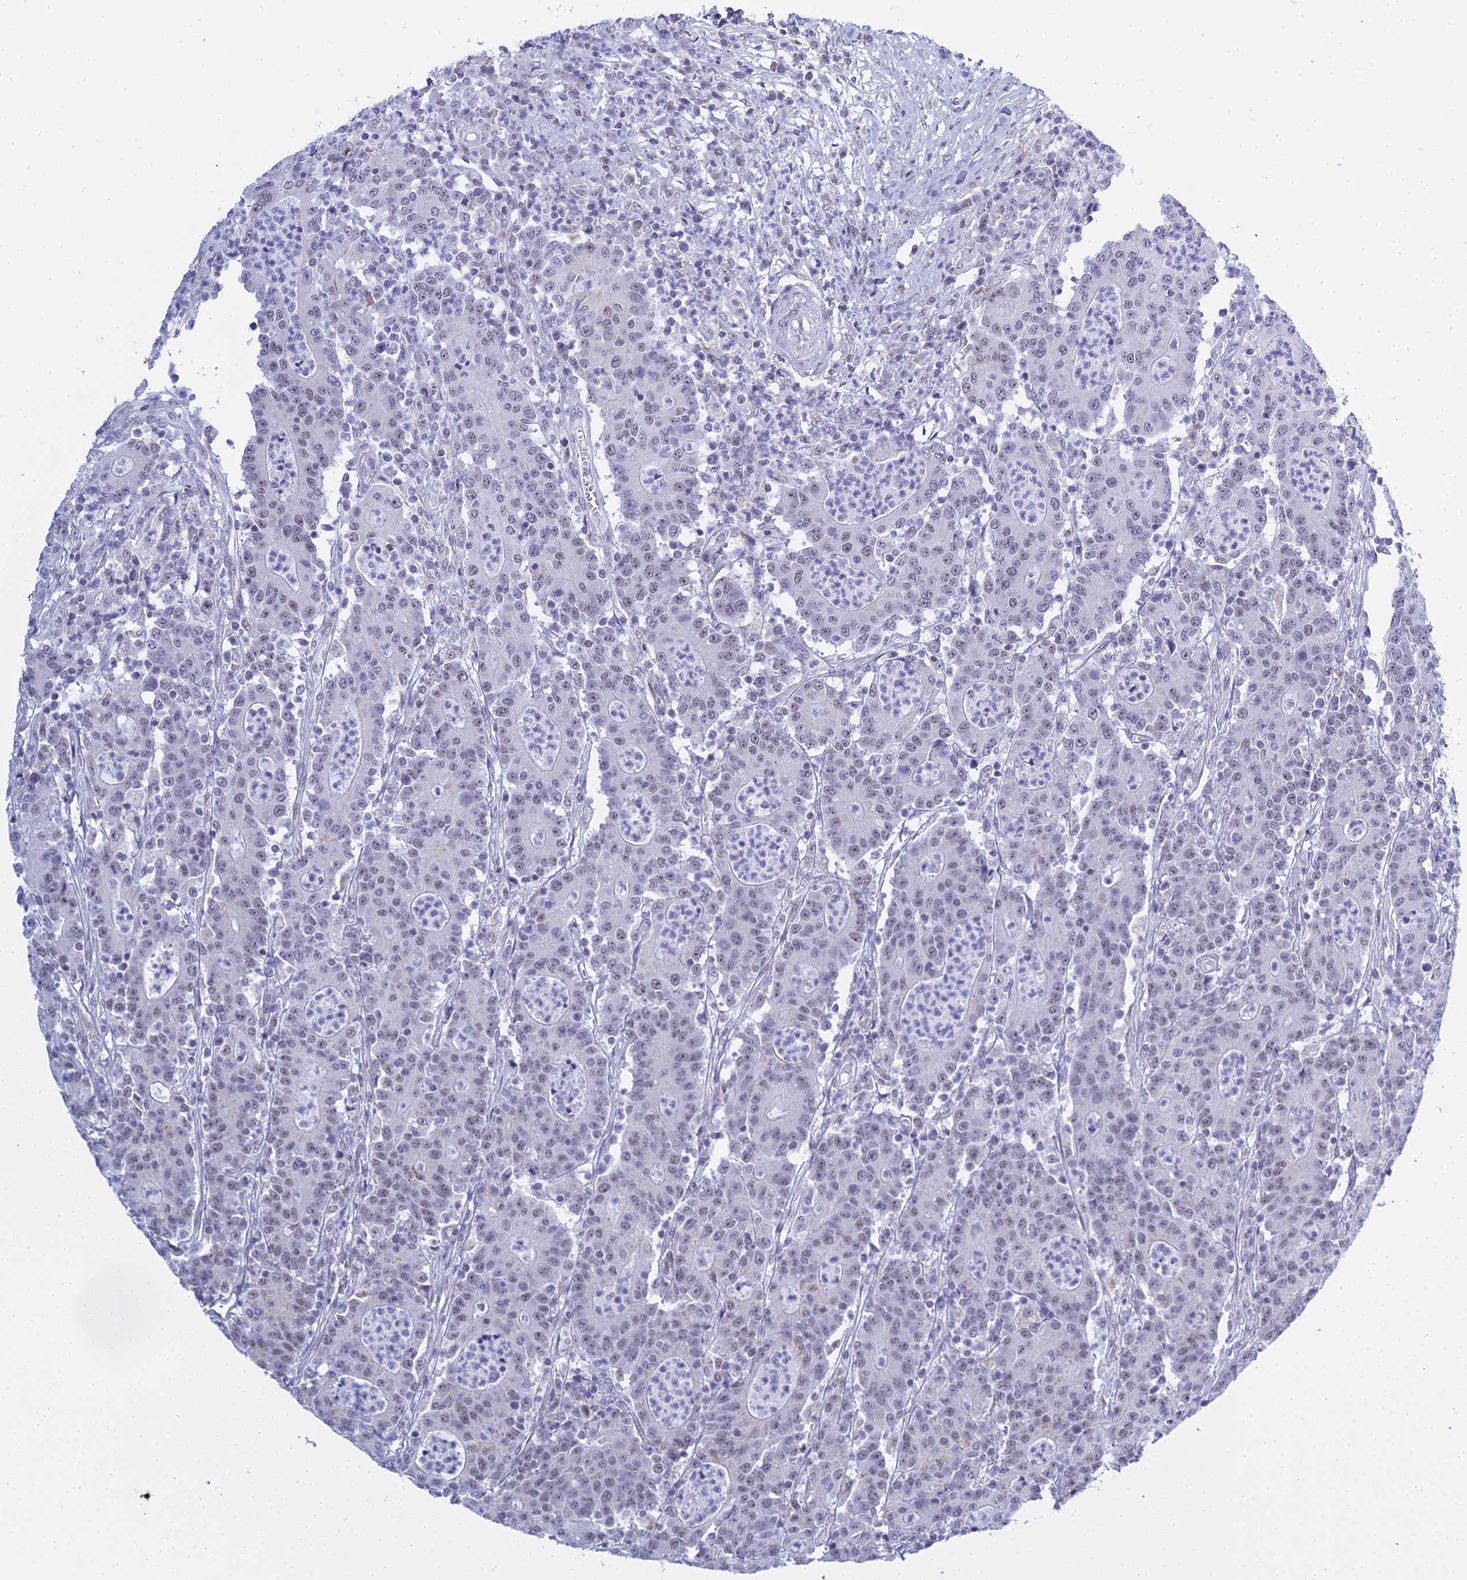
{"staining": {"intensity": "weak", "quantity": "<25%", "location": "nuclear"}, "tissue": "colorectal cancer", "cell_type": "Tumor cells", "image_type": "cancer", "snomed": [{"axis": "morphology", "description": "Adenocarcinoma, NOS"}, {"axis": "topography", "description": "Colon"}], "caption": "The micrograph reveals no significant expression in tumor cells of colorectal adenocarcinoma.", "gene": "KLF14", "patient": {"sex": "male", "age": 83}}